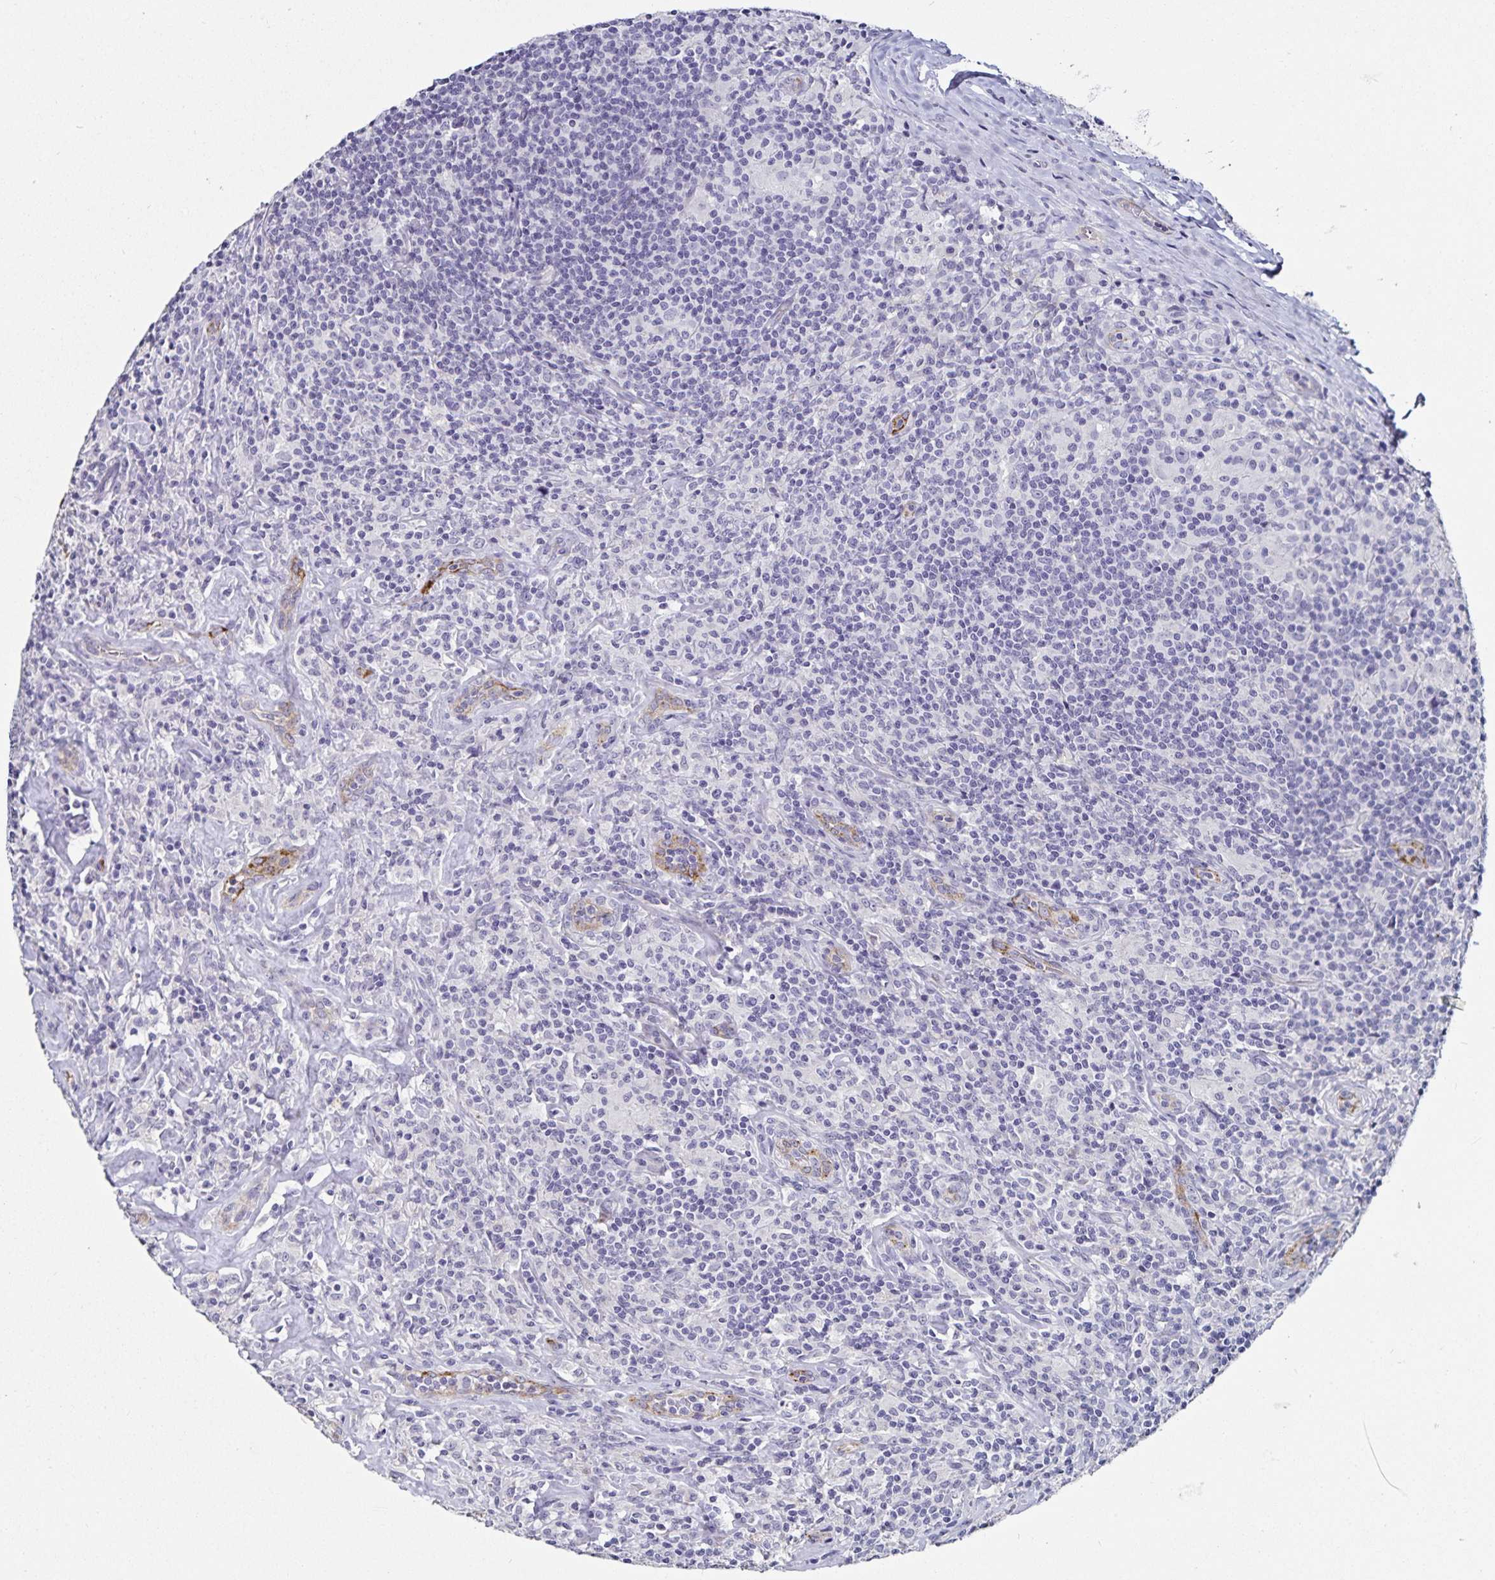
{"staining": {"intensity": "negative", "quantity": "none", "location": "none"}, "tissue": "lymphoma", "cell_type": "Tumor cells", "image_type": "cancer", "snomed": [{"axis": "morphology", "description": "Hodgkin's disease, NOS"}, {"axis": "morphology", "description": "Hodgkin's lymphoma, nodular sclerosis"}, {"axis": "topography", "description": "Lymph node"}], "caption": "The micrograph shows no significant positivity in tumor cells of lymphoma. Brightfield microscopy of immunohistochemistry stained with DAB (3,3'-diaminobenzidine) (brown) and hematoxylin (blue), captured at high magnification.", "gene": "TSPAN7", "patient": {"sex": "female", "age": 10}}